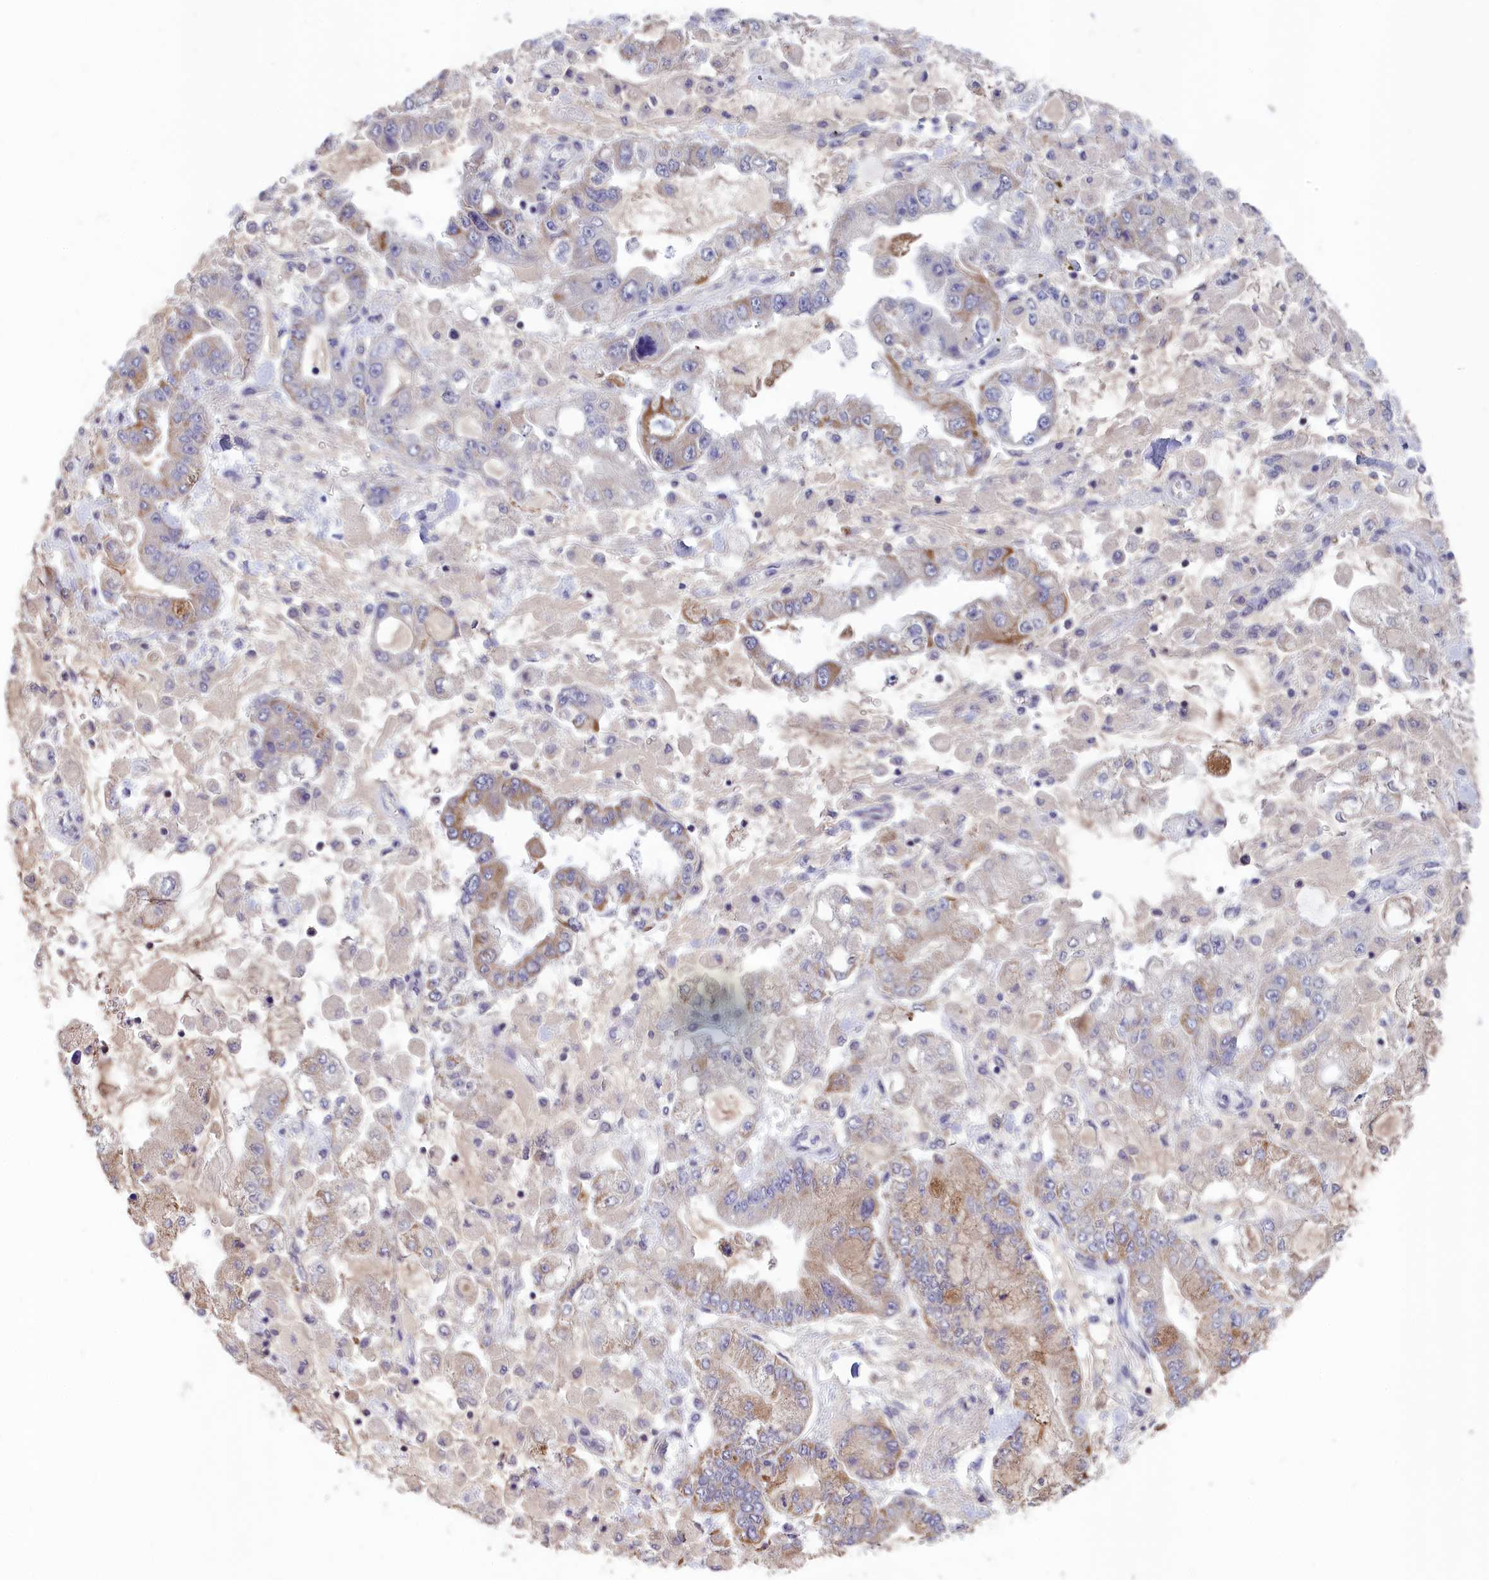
{"staining": {"intensity": "moderate", "quantity": "<25%", "location": "cytoplasmic/membranous"}, "tissue": "stomach cancer", "cell_type": "Tumor cells", "image_type": "cancer", "snomed": [{"axis": "morphology", "description": "Normal tissue, NOS"}, {"axis": "morphology", "description": "Adenocarcinoma, NOS"}, {"axis": "topography", "description": "Stomach, upper"}, {"axis": "topography", "description": "Stomach"}], "caption": "About <25% of tumor cells in human stomach cancer (adenocarcinoma) demonstrate moderate cytoplasmic/membranous protein expression as visualized by brown immunohistochemical staining.", "gene": "MT-CO3", "patient": {"sex": "male", "age": 76}}